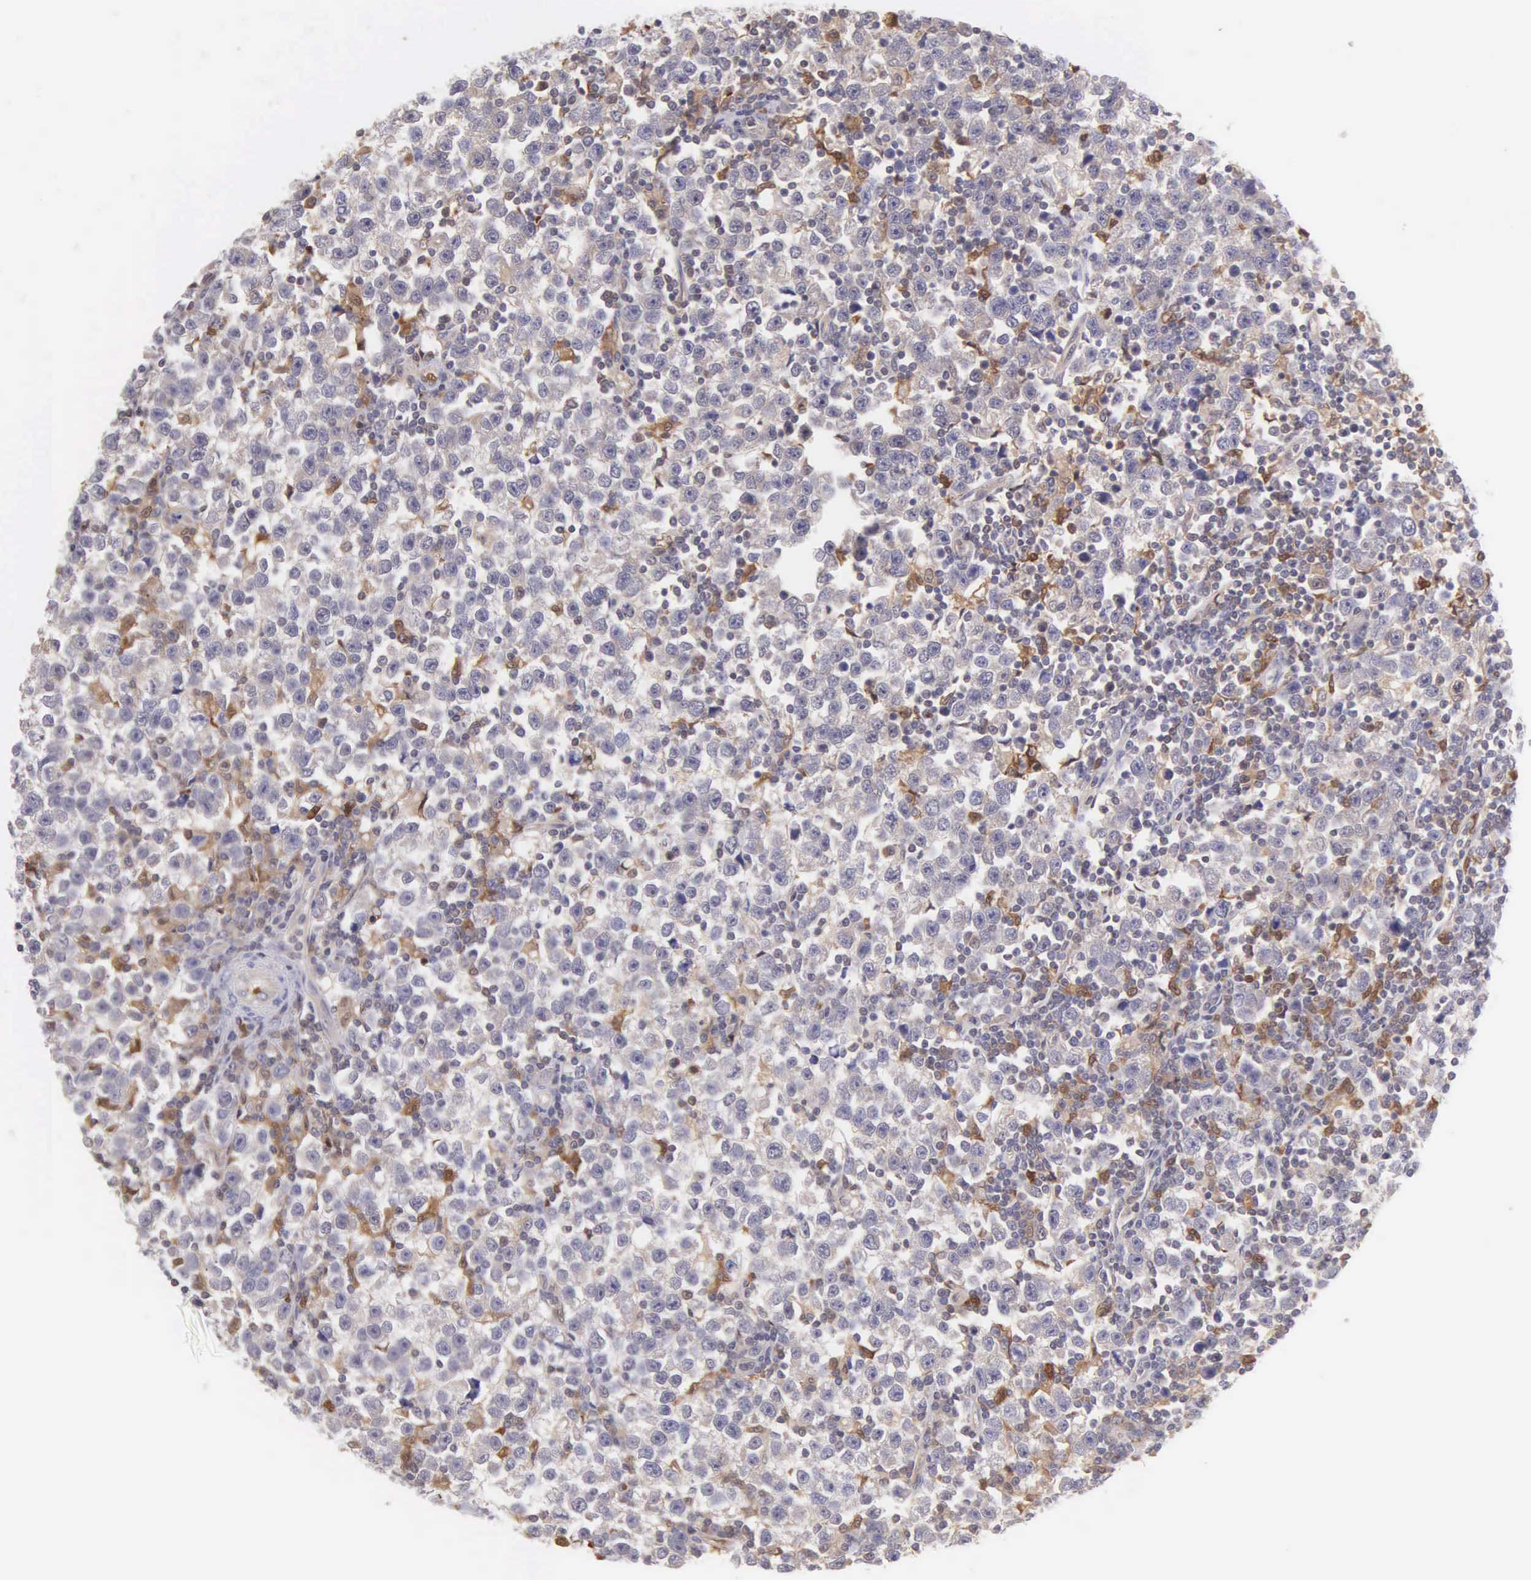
{"staining": {"intensity": "weak", "quantity": "<25%", "location": "cytoplasmic/membranous"}, "tissue": "testis cancer", "cell_type": "Tumor cells", "image_type": "cancer", "snomed": [{"axis": "morphology", "description": "Seminoma, NOS"}, {"axis": "topography", "description": "Testis"}], "caption": "High power microscopy photomicrograph of an immunohistochemistry (IHC) image of testis cancer (seminoma), revealing no significant expression in tumor cells.", "gene": "BID", "patient": {"sex": "male", "age": 43}}